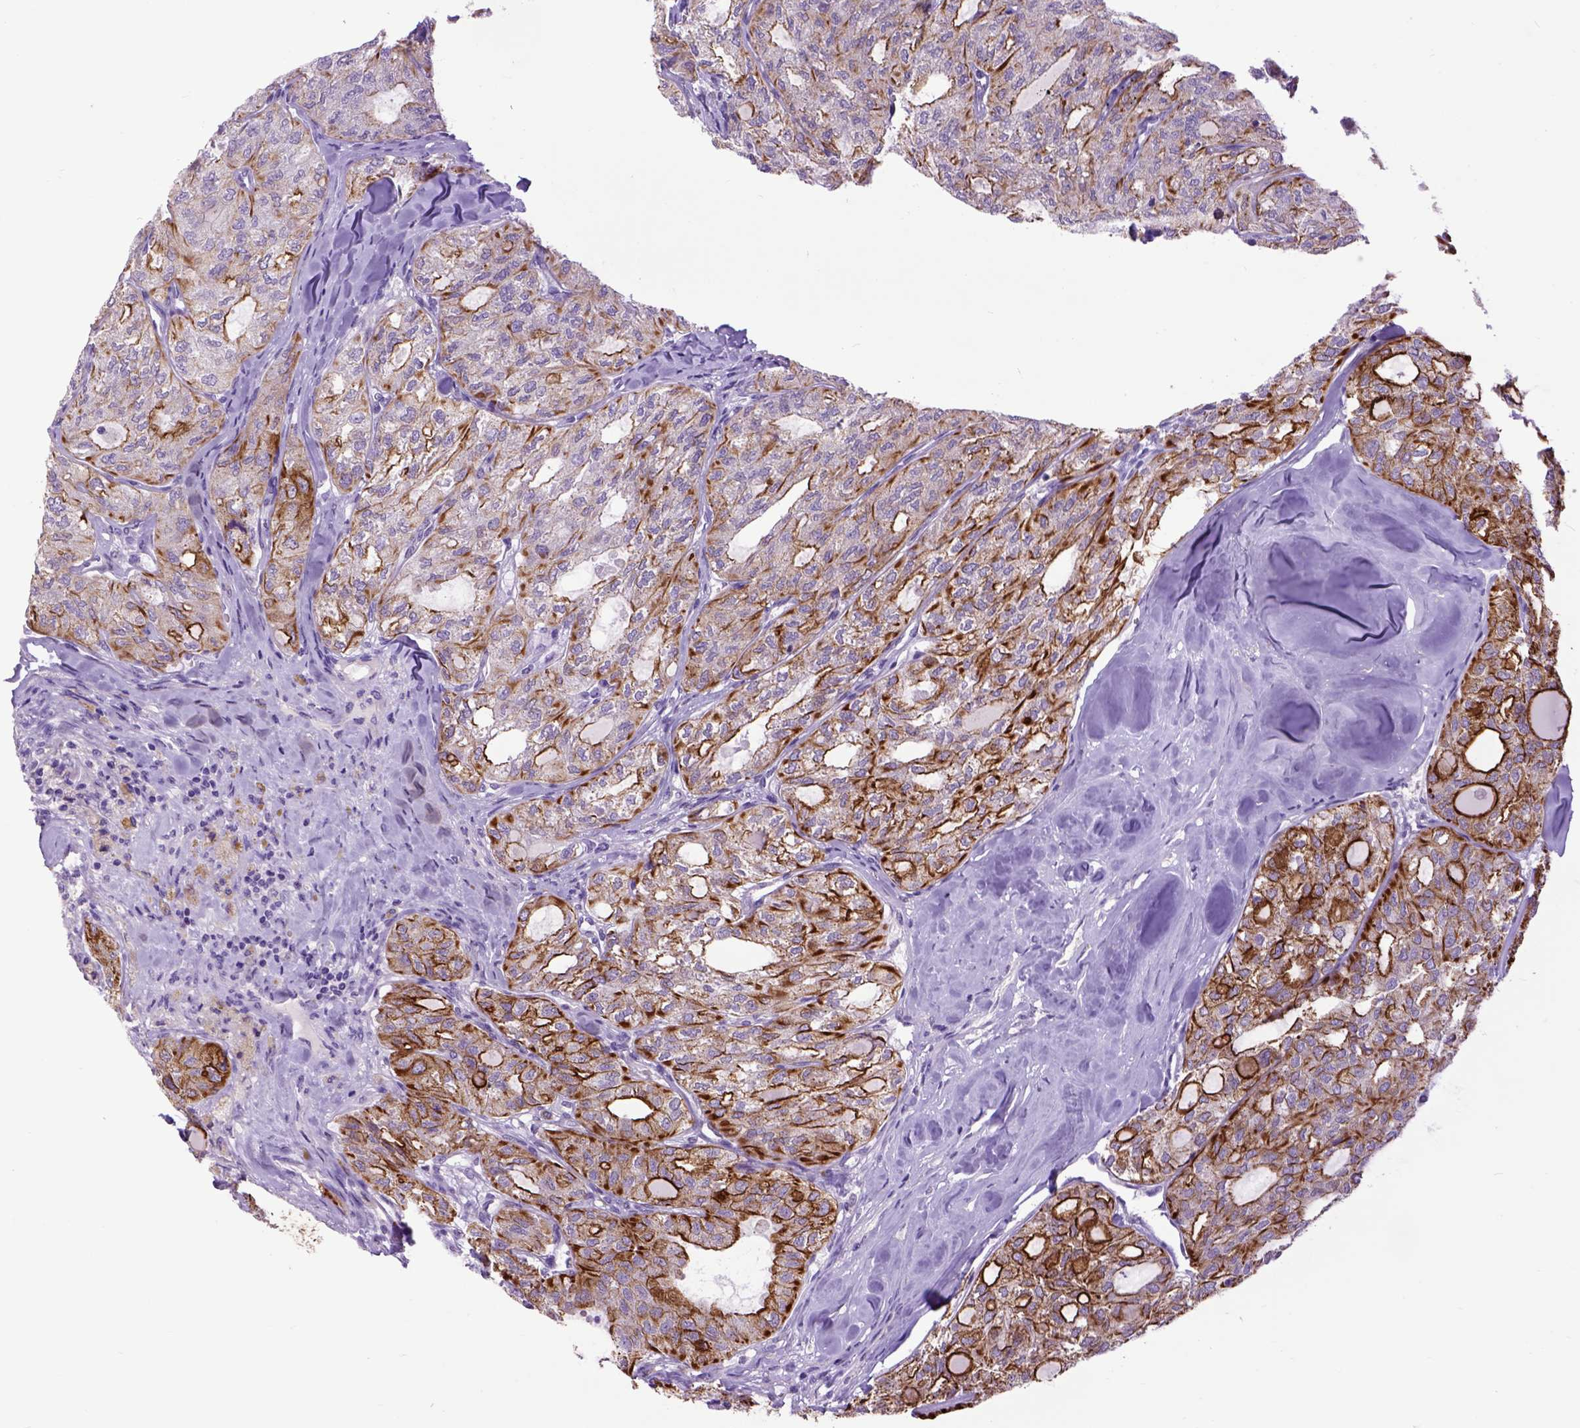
{"staining": {"intensity": "strong", "quantity": "25%-75%", "location": "cytoplasmic/membranous"}, "tissue": "thyroid cancer", "cell_type": "Tumor cells", "image_type": "cancer", "snomed": [{"axis": "morphology", "description": "Follicular adenoma carcinoma, NOS"}, {"axis": "topography", "description": "Thyroid gland"}], "caption": "Strong cytoplasmic/membranous protein expression is appreciated in approximately 25%-75% of tumor cells in thyroid cancer.", "gene": "RAB25", "patient": {"sex": "male", "age": 75}}